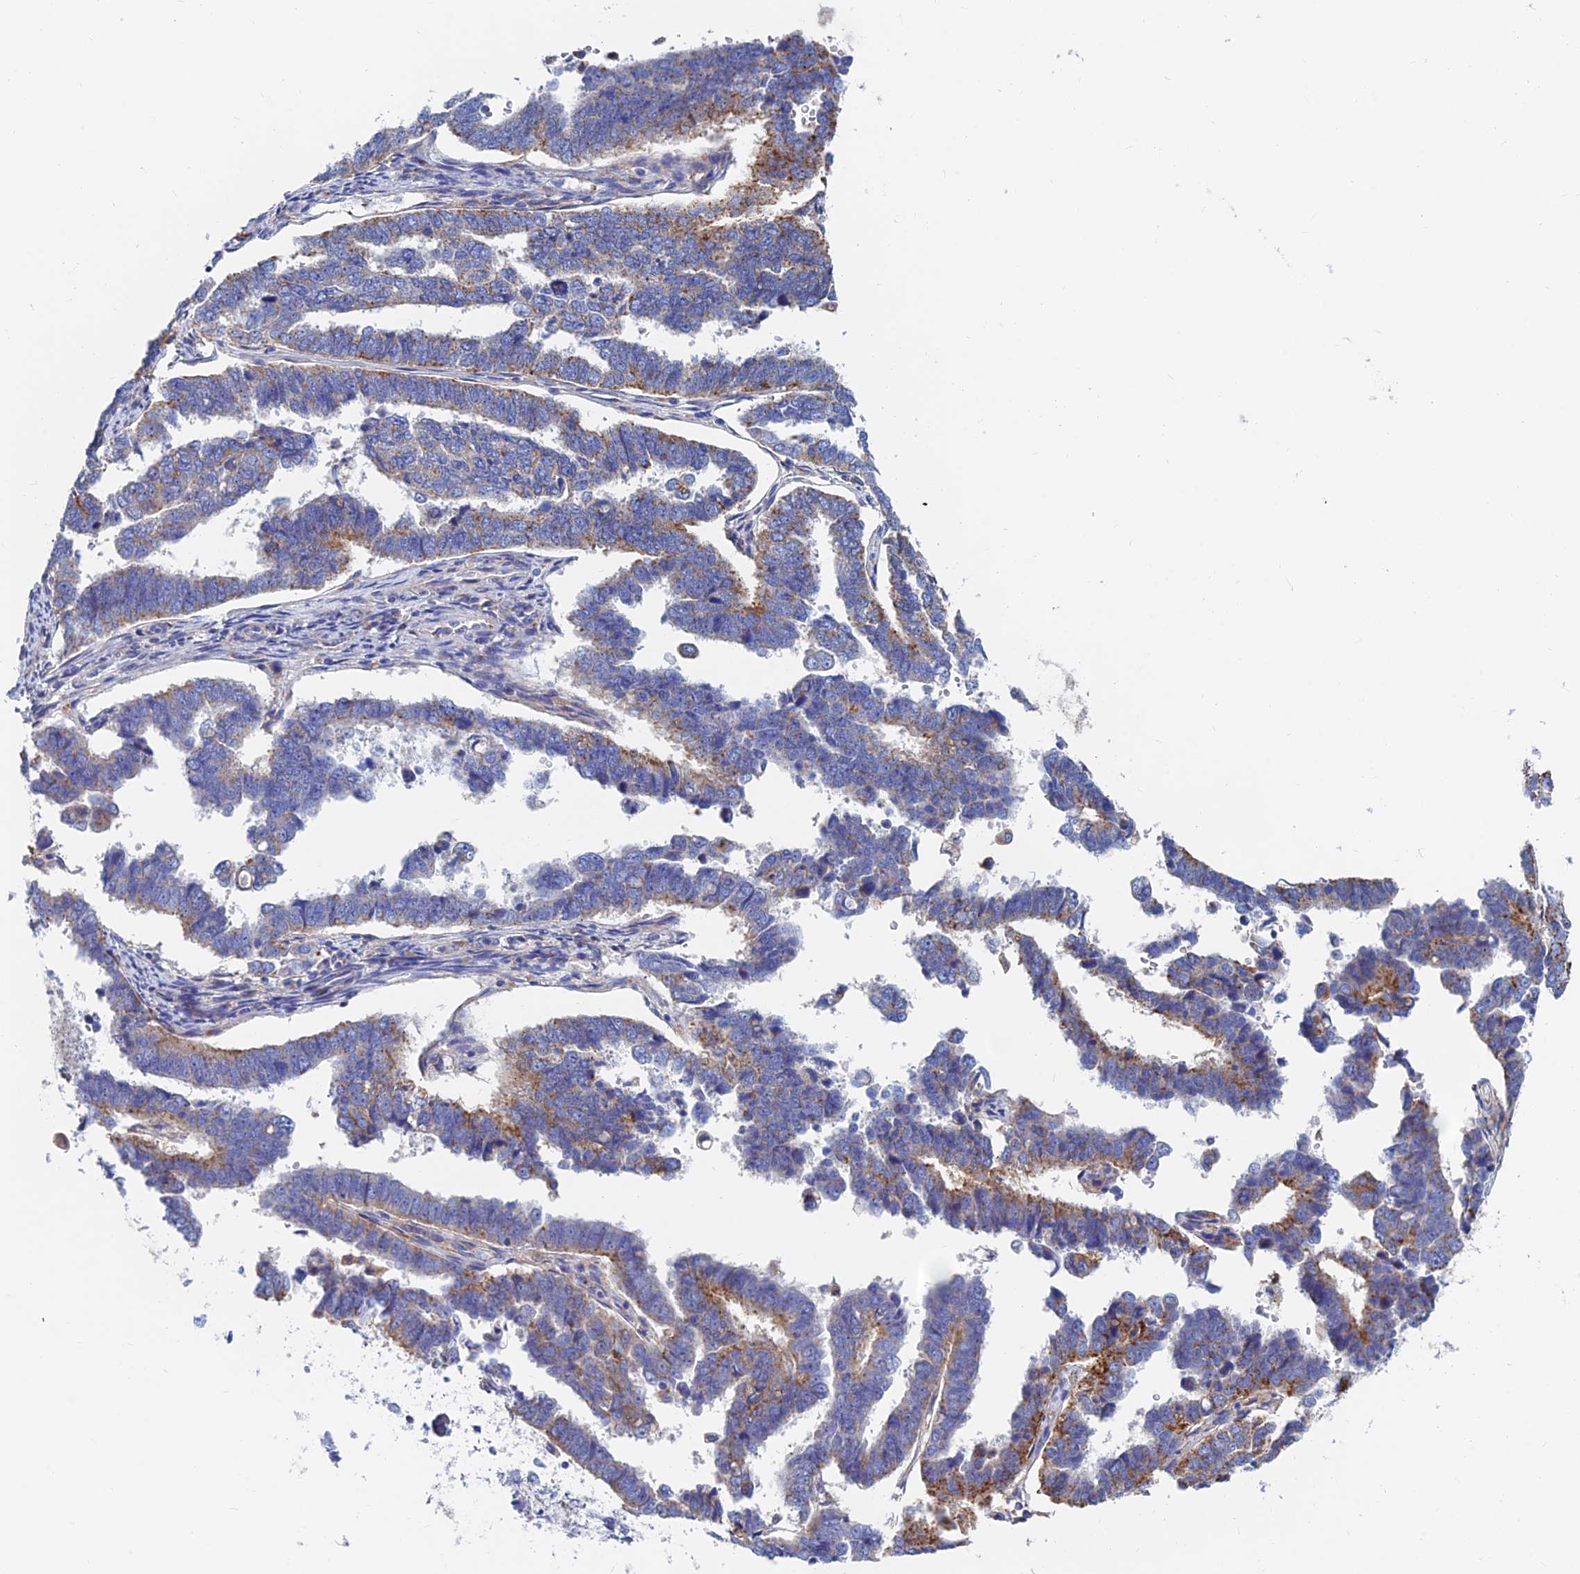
{"staining": {"intensity": "moderate", "quantity": ">75%", "location": "cytoplasmic/membranous"}, "tissue": "endometrial cancer", "cell_type": "Tumor cells", "image_type": "cancer", "snomed": [{"axis": "morphology", "description": "Adenocarcinoma, NOS"}, {"axis": "topography", "description": "Endometrium"}], "caption": "Protein staining demonstrates moderate cytoplasmic/membranous expression in about >75% of tumor cells in endometrial cancer (adenocarcinoma). (DAB IHC, brown staining for protein, blue staining for nuclei).", "gene": "SPNS1", "patient": {"sex": "female", "age": 75}}